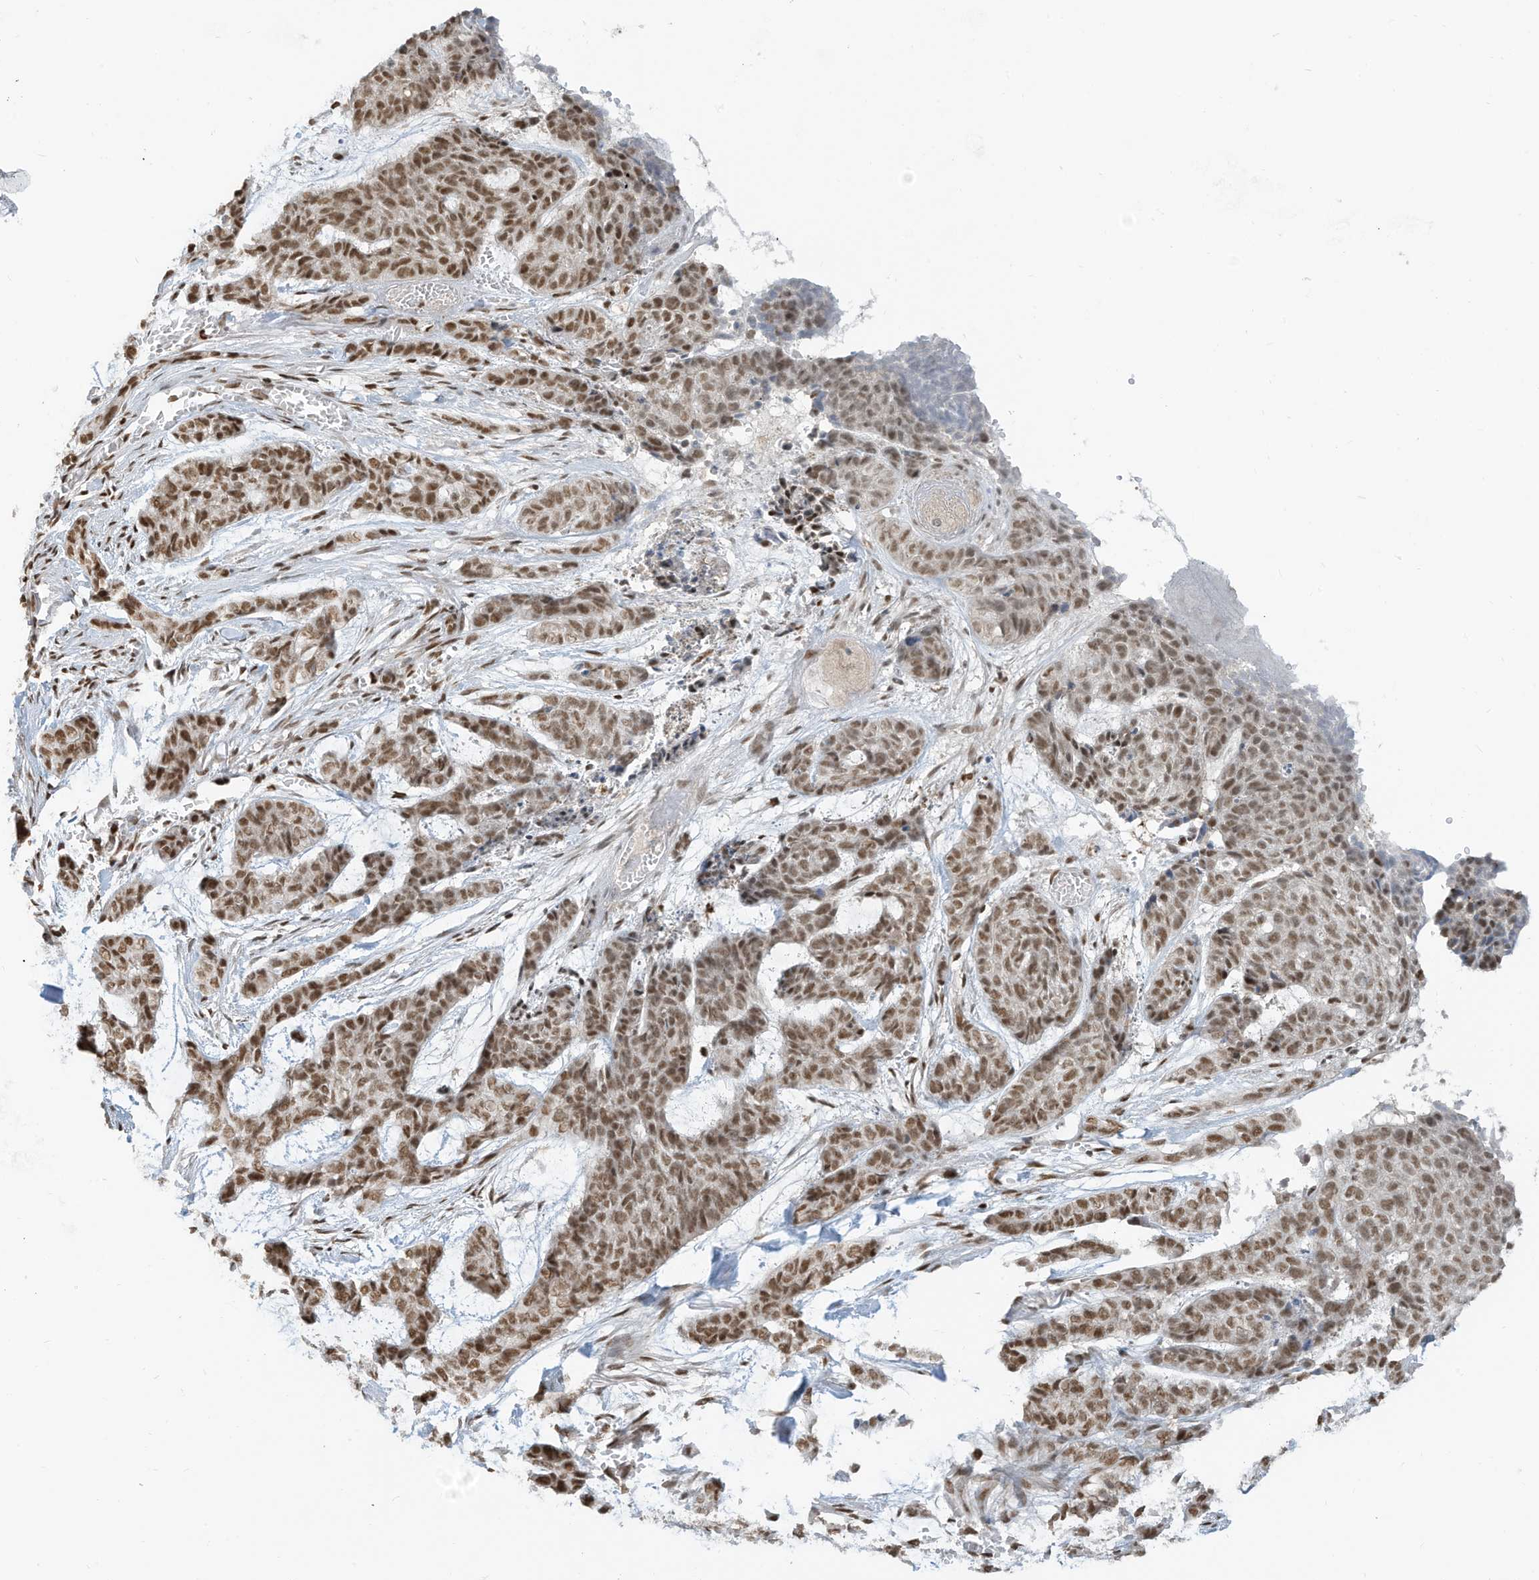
{"staining": {"intensity": "moderate", "quantity": ">75%", "location": "nuclear"}, "tissue": "skin cancer", "cell_type": "Tumor cells", "image_type": "cancer", "snomed": [{"axis": "morphology", "description": "Basal cell carcinoma"}, {"axis": "topography", "description": "Skin"}], "caption": "Human skin basal cell carcinoma stained with a brown dye displays moderate nuclear positive positivity in approximately >75% of tumor cells.", "gene": "SAMD15", "patient": {"sex": "female", "age": 64}}